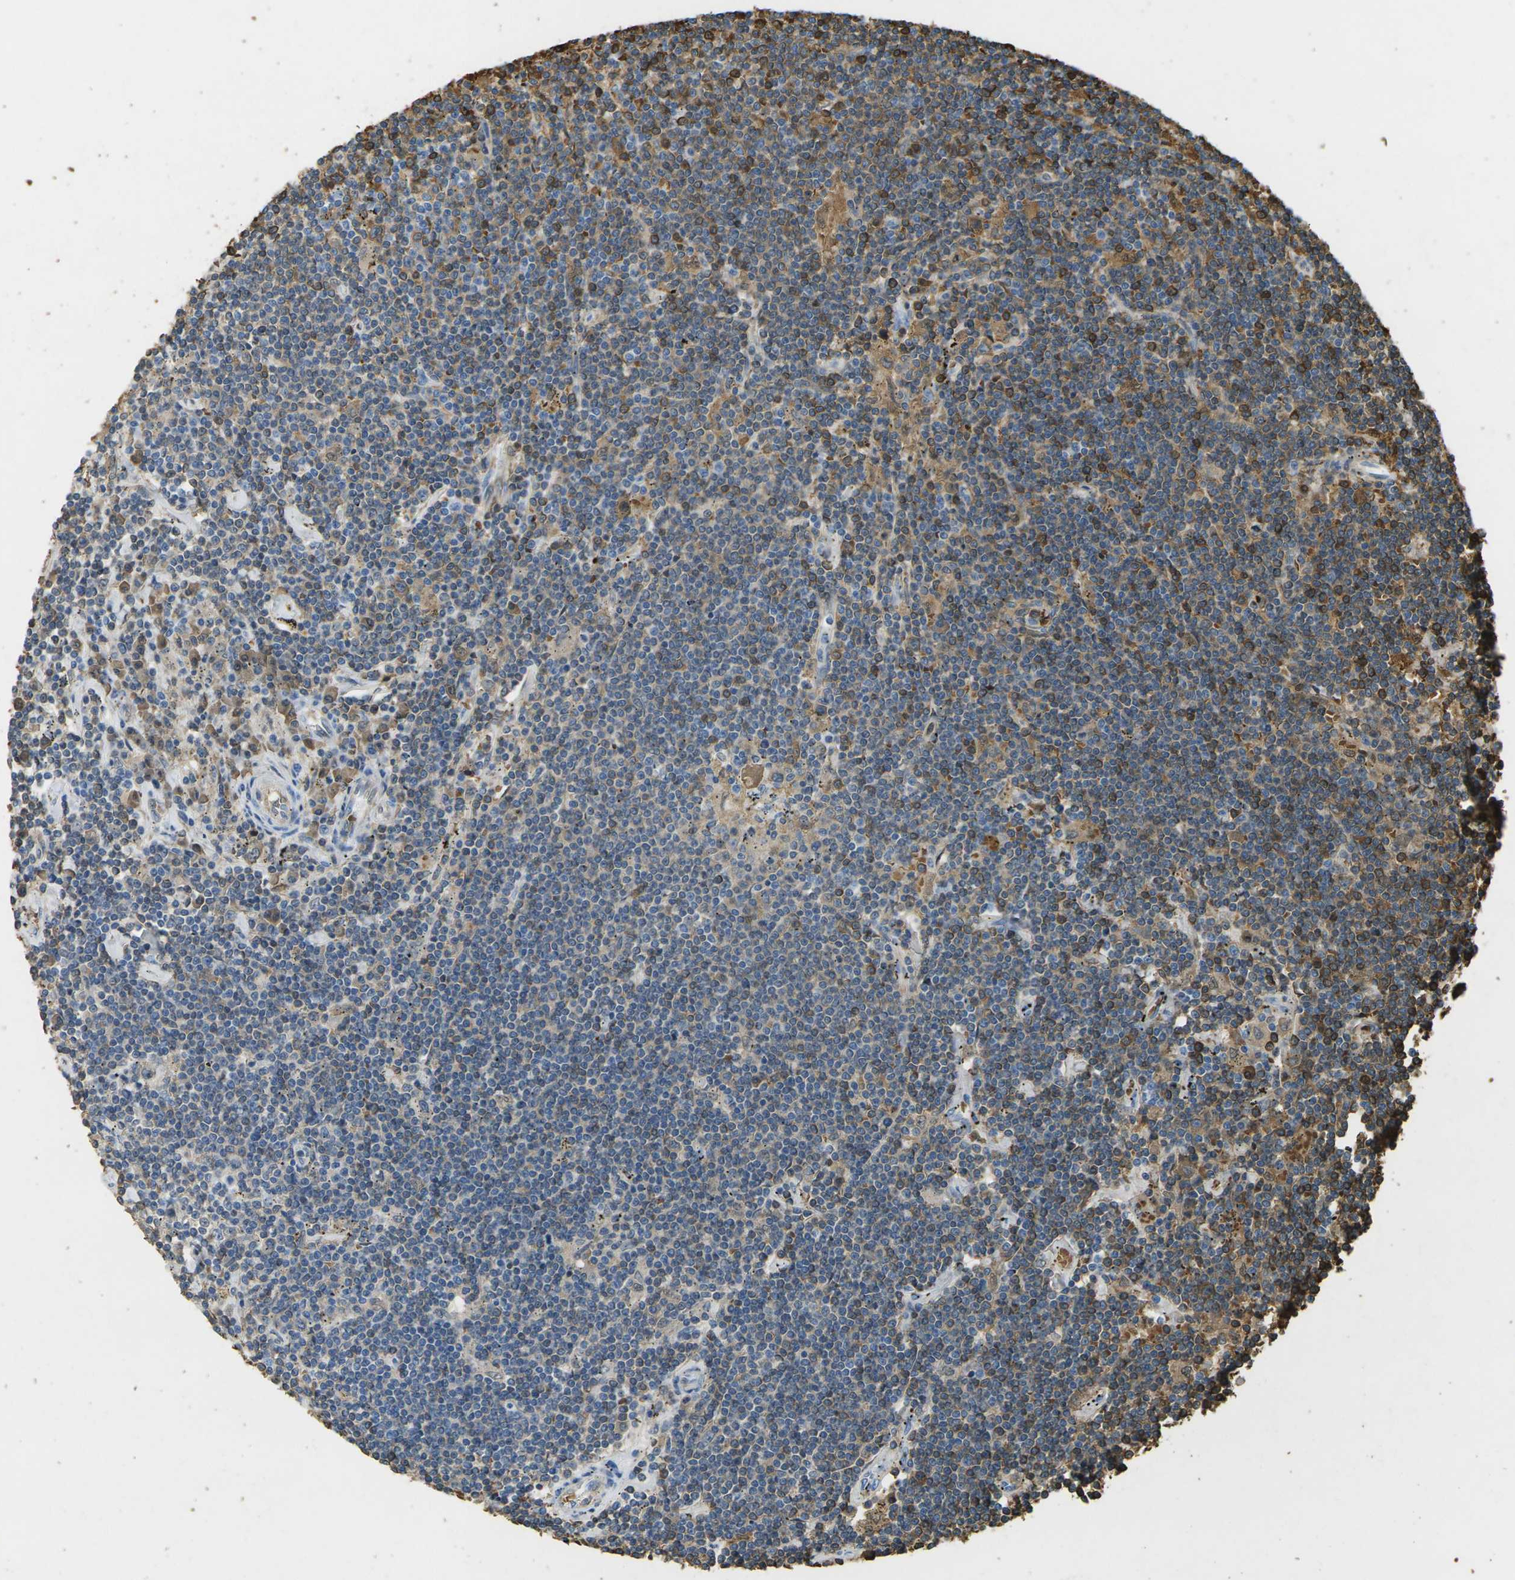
{"staining": {"intensity": "moderate", "quantity": "<25%", "location": "cytoplasmic/membranous"}, "tissue": "lymphoma", "cell_type": "Tumor cells", "image_type": "cancer", "snomed": [{"axis": "morphology", "description": "Malignant lymphoma, non-Hodgkin's type, Low grade"}, {"axis": "topography", "description": "Spleen"}], "caption": "Moderate cytoplasmic/membranous positivity is identified in about <25% of tumor cells in malignant lymphoma, non-Hodgkin's type (low-grade).", "gene": "HBB", "patient": {"sex": "male", "age": 76}}